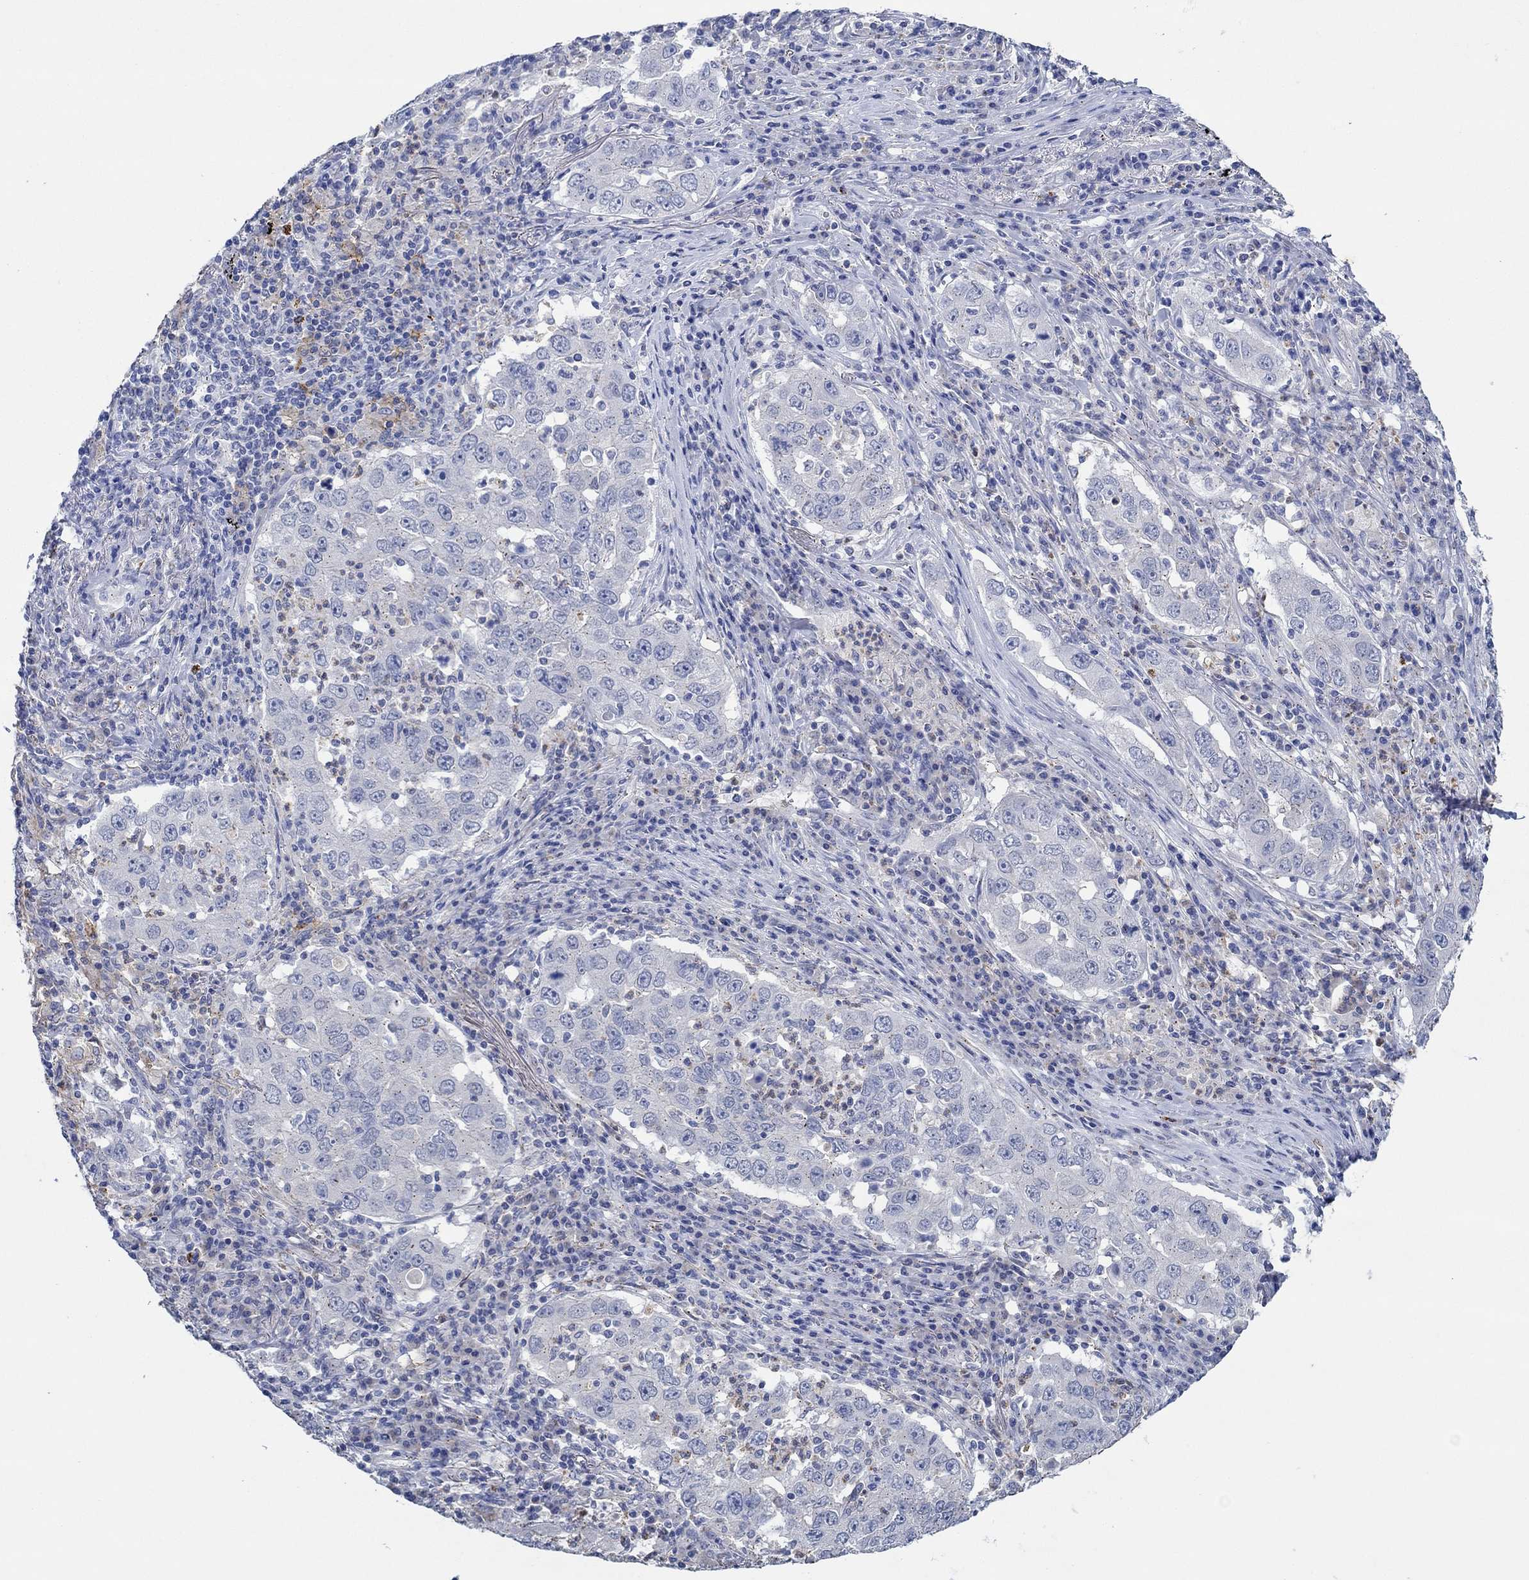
{"staining": {"intensity": "negative", "quantity": "none", "location": "none"}, "tissue": "lung cancer", "cell_type": "Tumor cells", "image_type": "cancer", "snomed": [{"axis": "morphology", "description": "Adenocarcinoma, NOS"}, {"axis": "topography", "description": "Lung"}], "caption": "This is an IHC photomicrograph of human lung cancer. There is no positivity in tumor cells.", "gene": "CPM", "patient": {"sex": "male", "age": 73}}